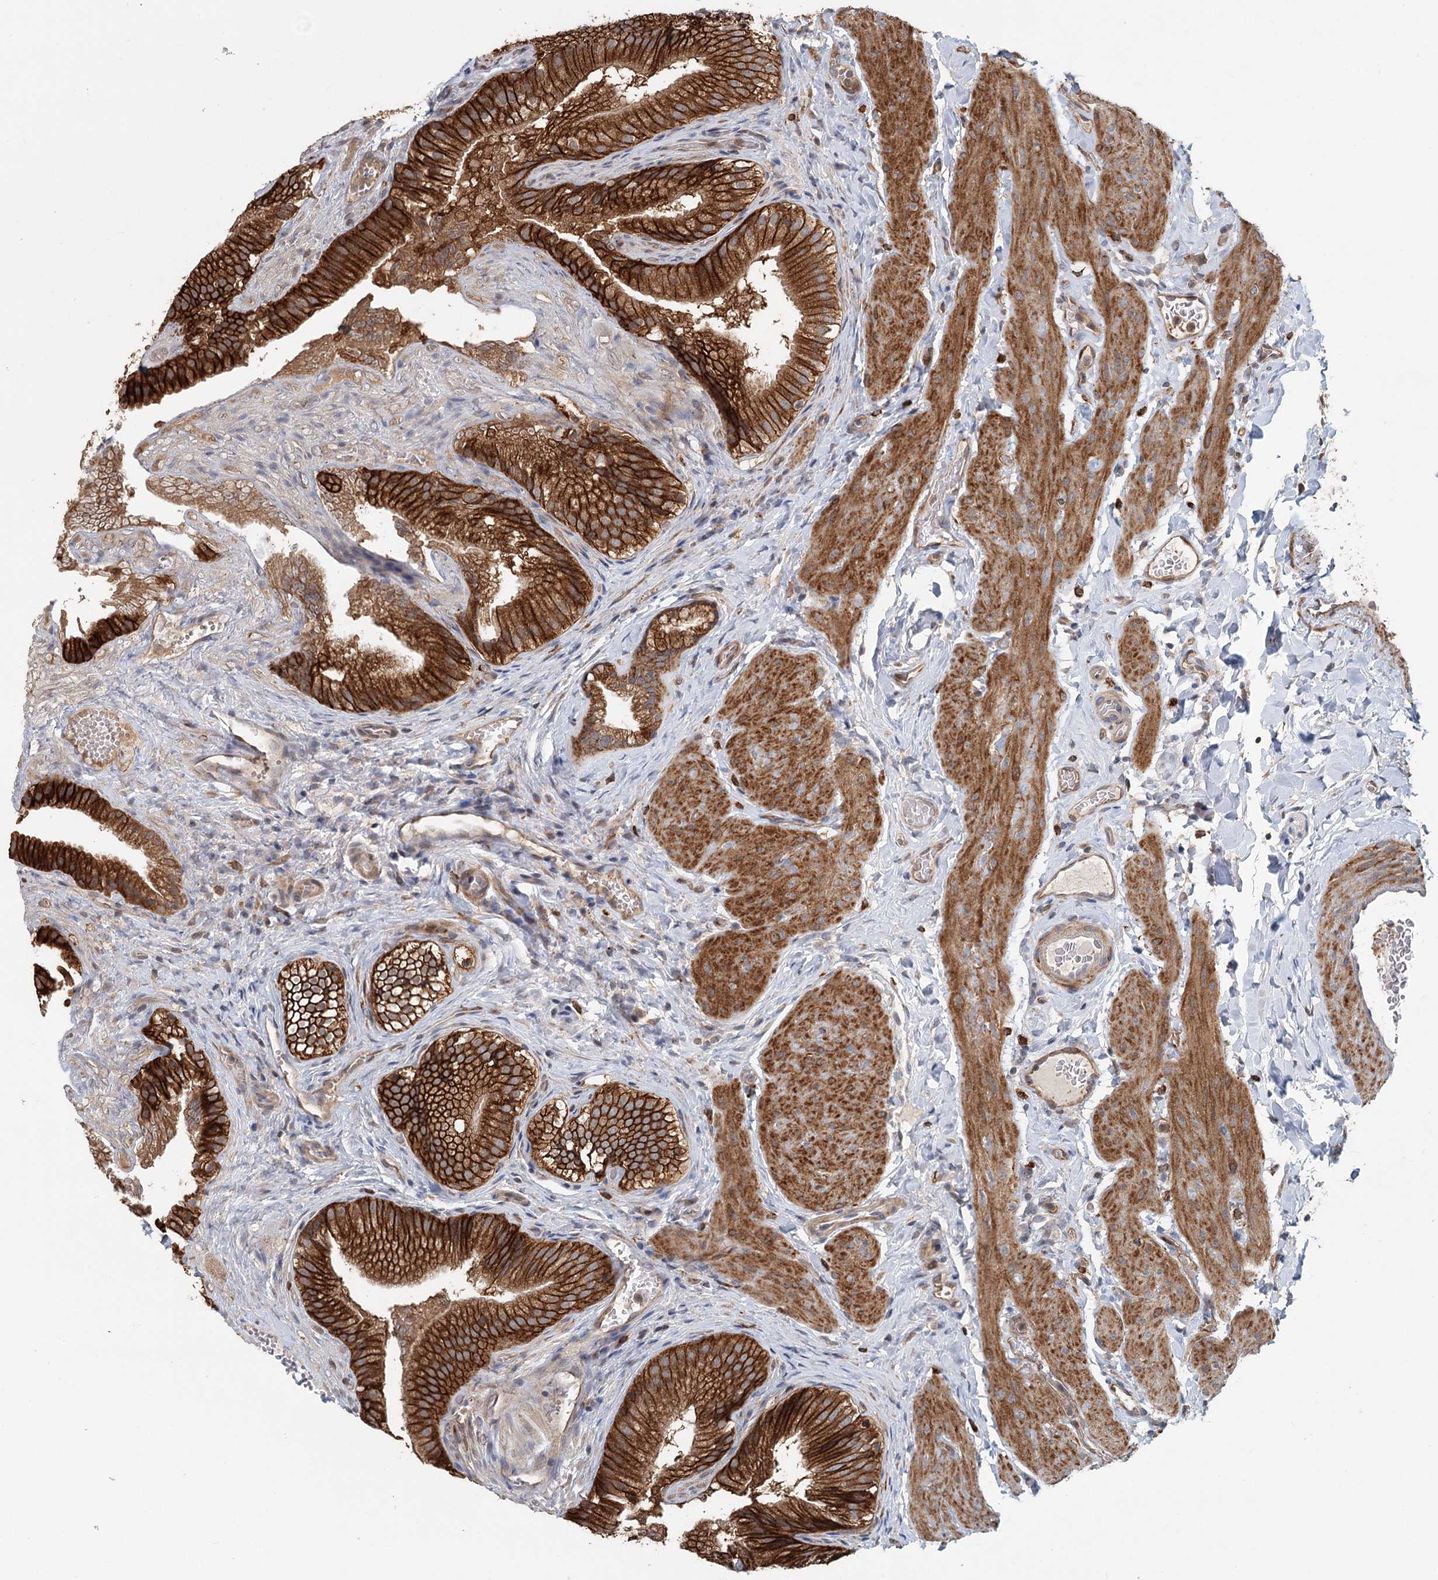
{"staining": {"intensity": "strong", "quantity": ">75%", "location": "cytoplasmic/membranous"}, "tissue": "gallbladder", "cell_type": "Glandular cells", "image_type": "normal", "snomed": [{"axis": "morphology", "description": "Normal tissue, NOS"}, {"axis": "topography", "description": "Gallbladder"}], "caption": "Immunohistochemistry (DAB (3,3'-diaminobenzidine)) staining of unremarkable human gallbladder shows strong cytoplasmic/membranous protein staining in approximately >75% of glandular cells.", "gene": "RNF111", "patient": {"sex": "female", "age": 30}}